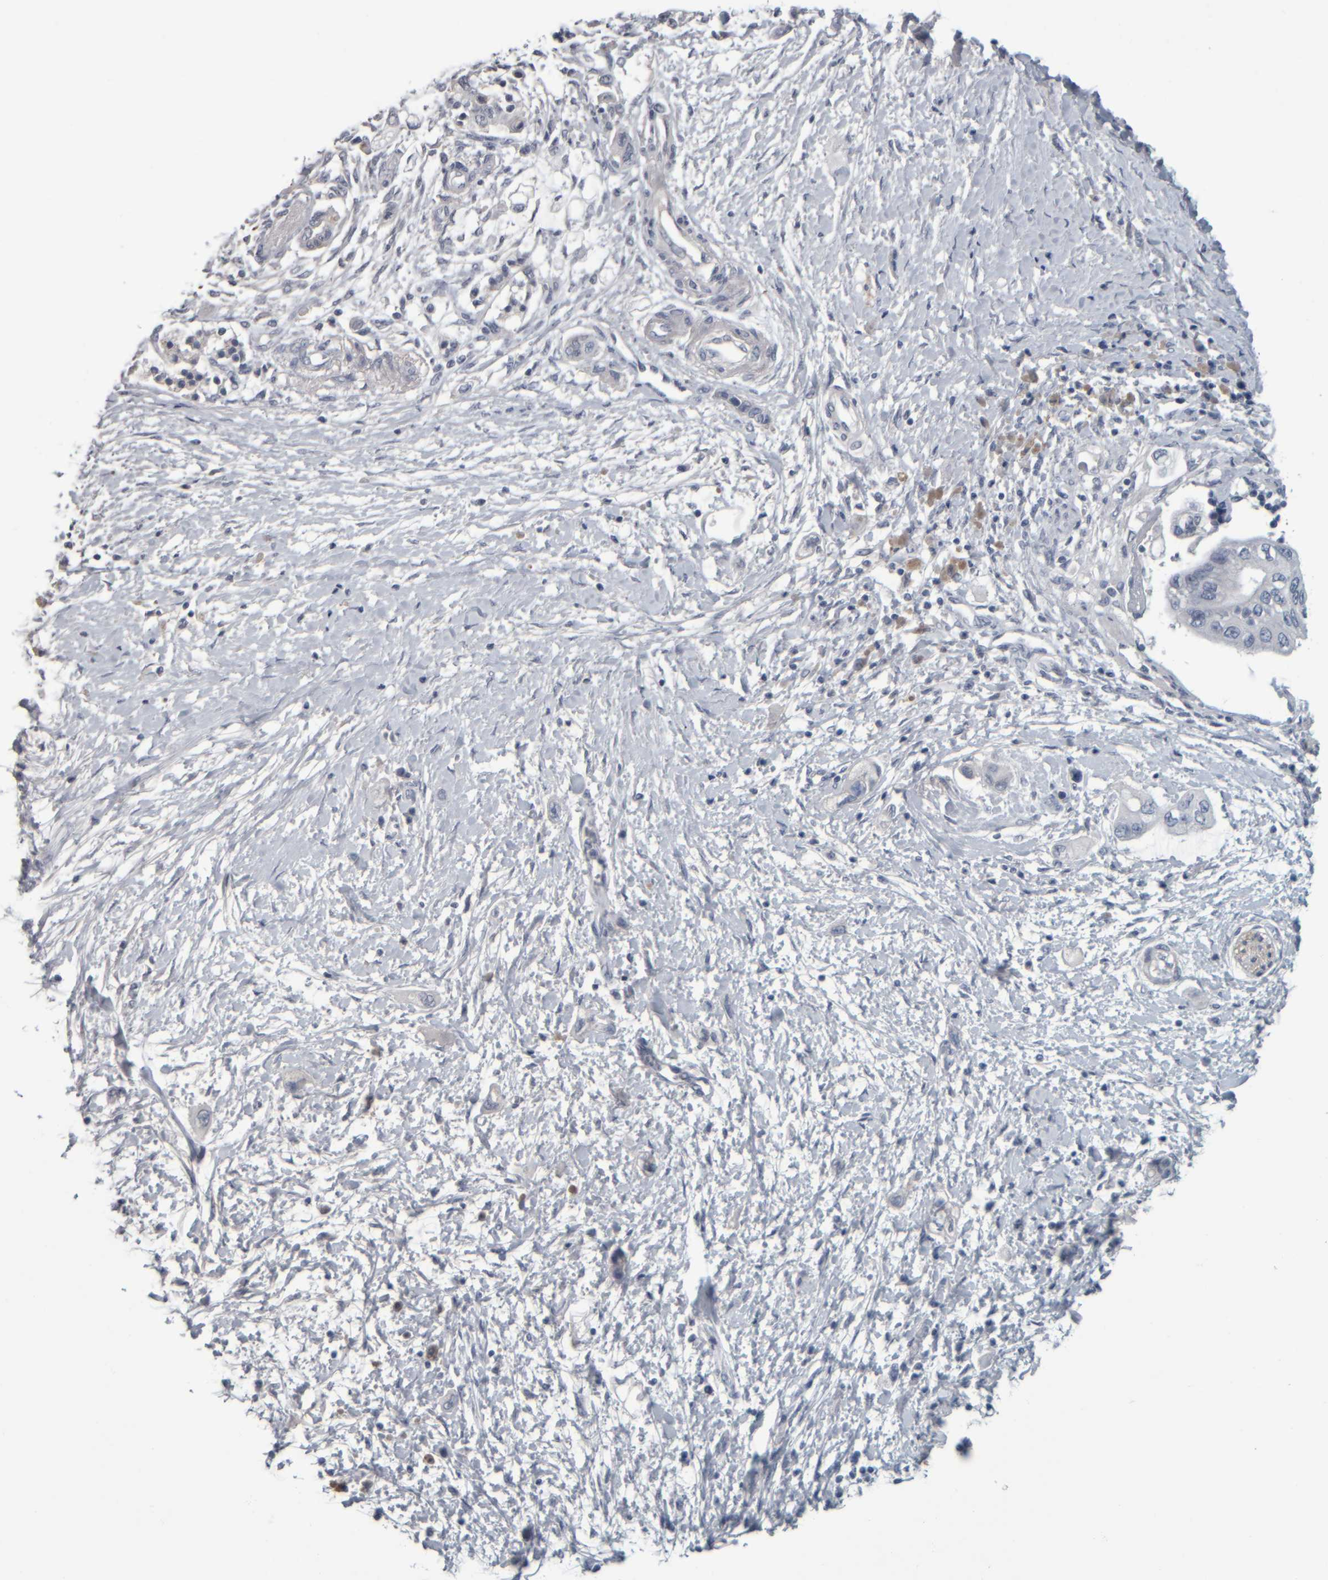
{"staining": {"intensity": "negative", "quantity": "none", "location": "none"}, "tissue": "pancreatic cancer", "cell_type": "Tumor cells", "image_type": "cancer", "snomed": [{"axis": "morphology", "description": "Adenocarcinoma, NOS"}, {"axis": "topography", "description": "Pancreas"}], "caption": "IHC of human pancreatic adenocarcinoma reveals no staining in tumor cells.", "gene": "CAVIN4", "patient": {"sex": "male", "age": 59}}